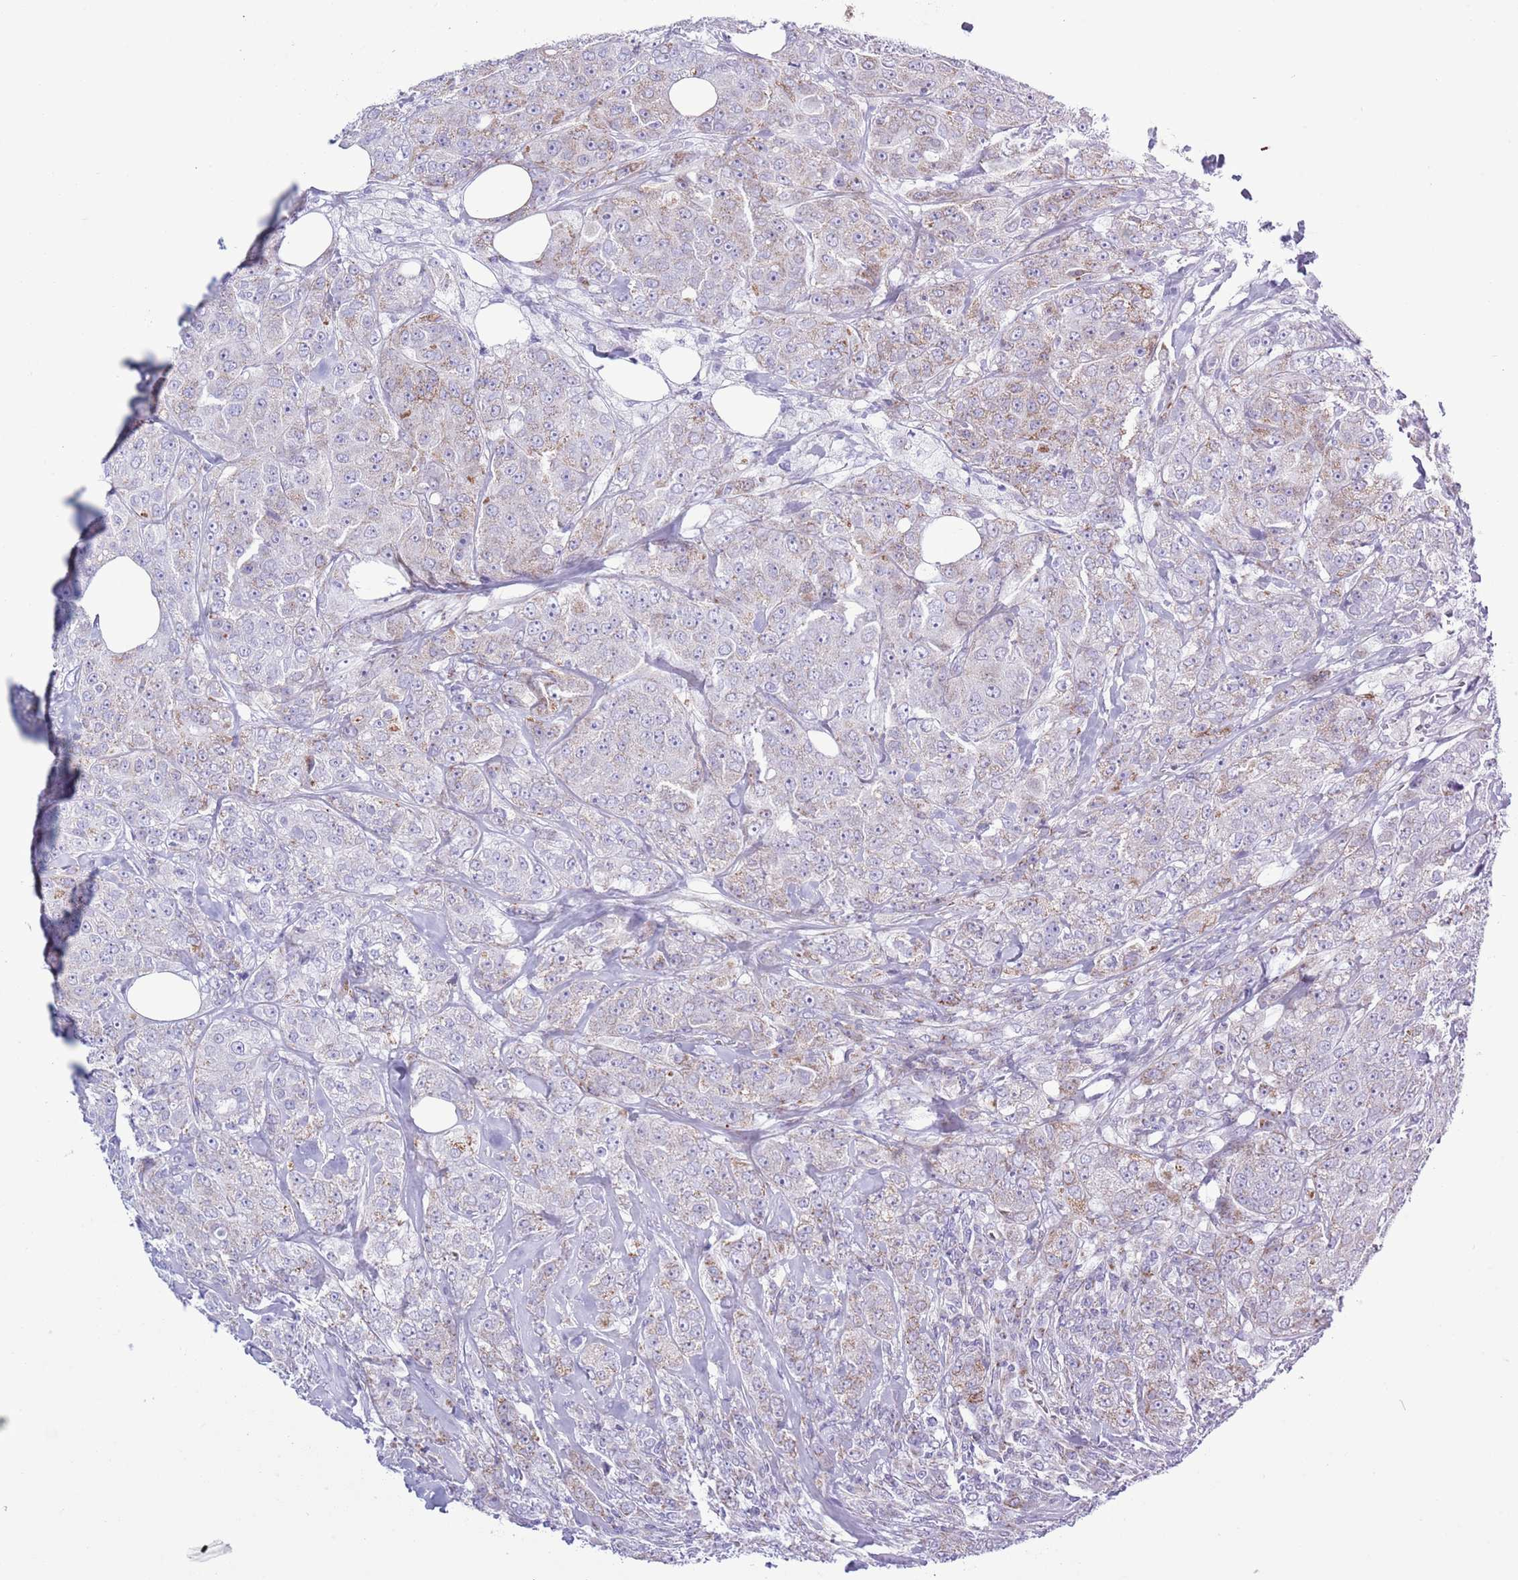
{"staining": {"intensity": "moderate", "quantity": "<25%", "location": "cytoplasmic/membranous"}, "tissue": "breast cancer", "cell_type": "Tumor cells", "image_type": "cancer", "snomed": [{"axis": "morphology", "description": "Duct carcinoma"}, {"axis": "topography", "description": "Breast"}], "caption": "Breast cancer (intraductal carcinoma) stained with immunohistochemistry (IHC) displays moderate cytoplasmic/membranous staining in approximately <25% of tumor cells. (Stains: DAB in brown, nuclei in blue, Microscopy: brightfield microscopy at high magnification).", "gene": "MOCOS", "patient": {"sex": "female", "age": 43}}